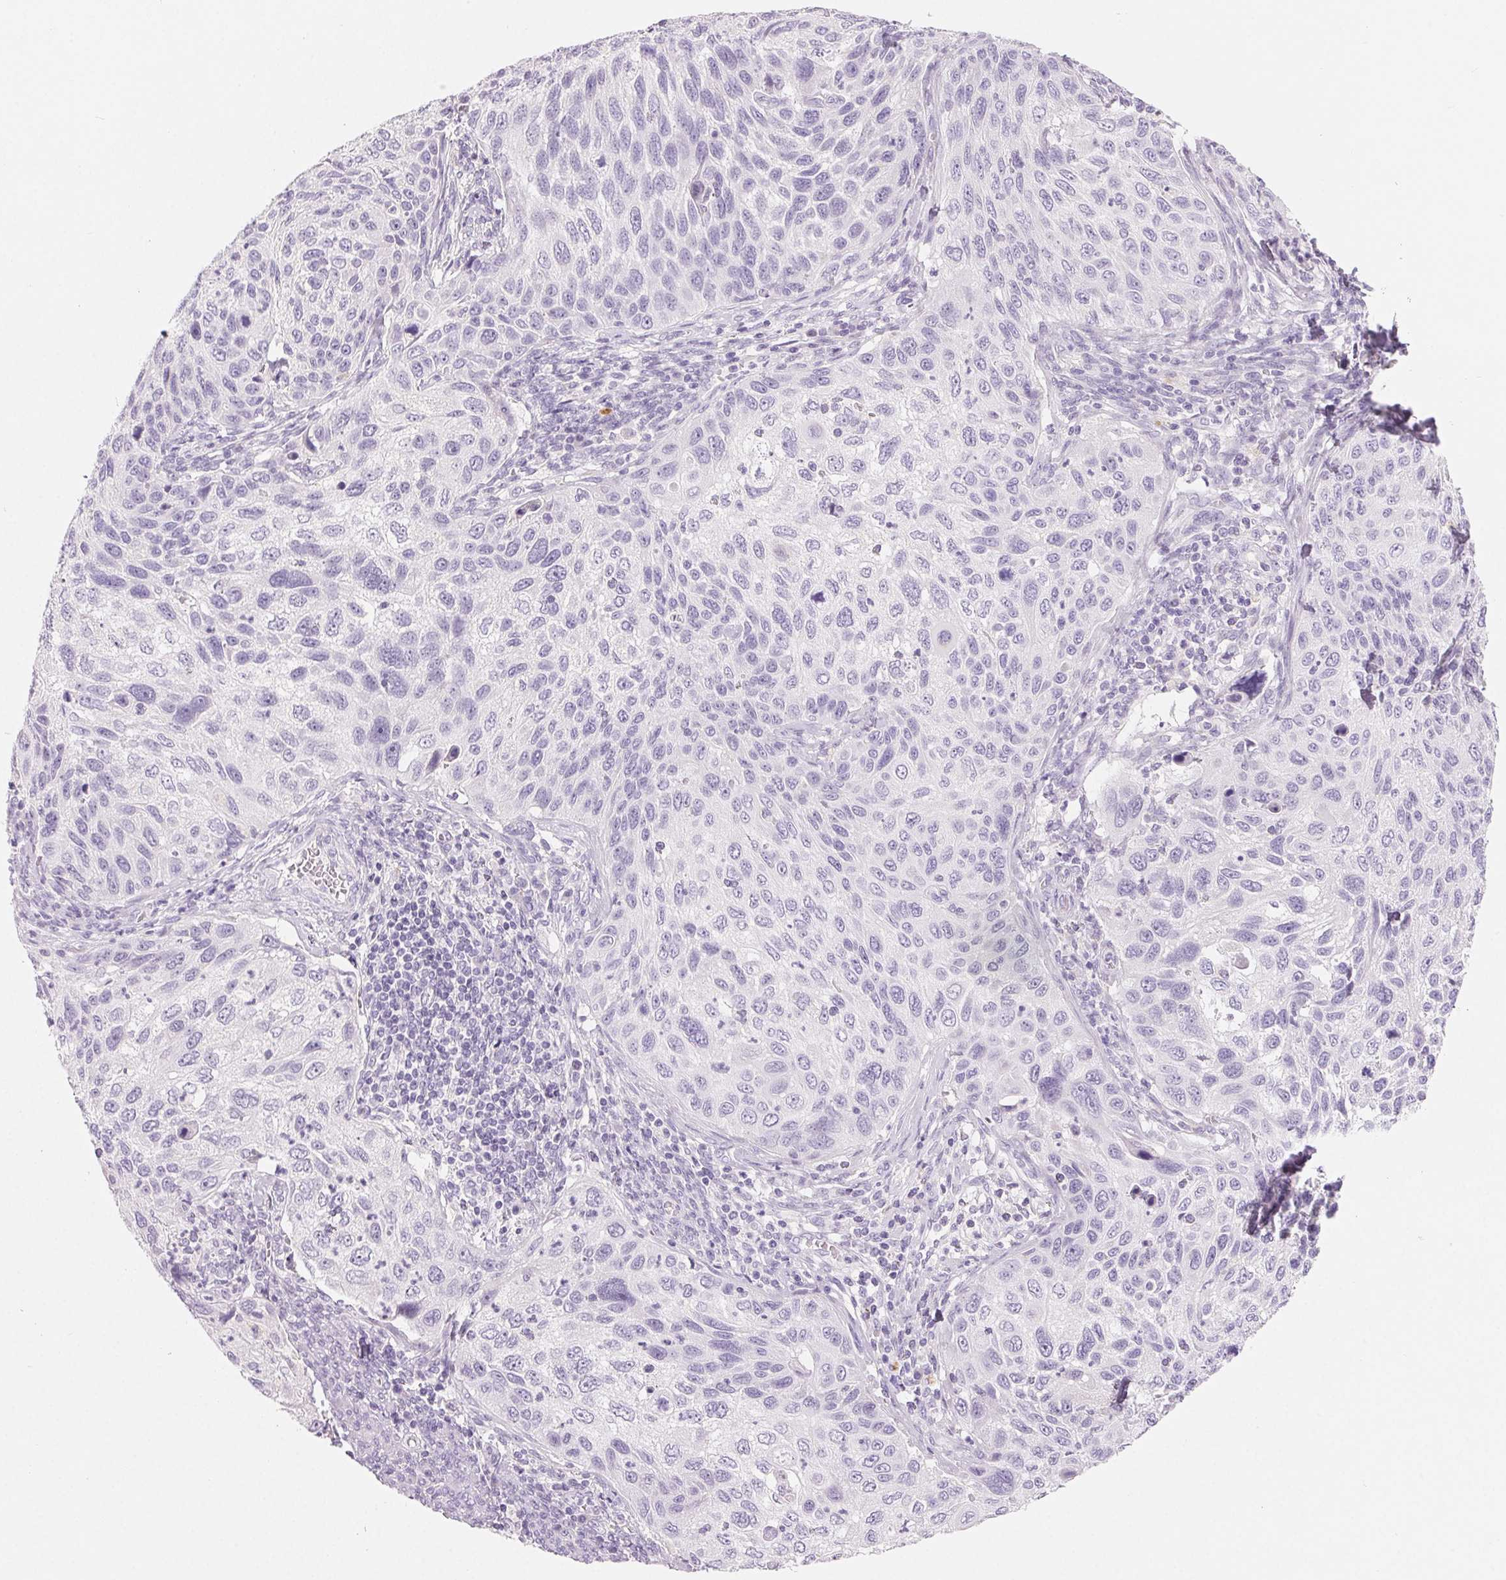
{"staining": {"intensity": "negative", "quantity": "none", "location": "none"}, "tissue": "cervical cancer", "cell_type": "Tumor cells", "image_type": "cancer", "snomed": [{"axis": "morphology", "description": "Squamous cell carcinoma, NOS"}, {"axis": "topography", "description": "Cervix"}], "caption": "An image of human squamous cell carcinoma (cervical) is negative for staining in tumor cells.", "gene": "SPACA5B", "patient": {"sex": "female", "age": 70}}